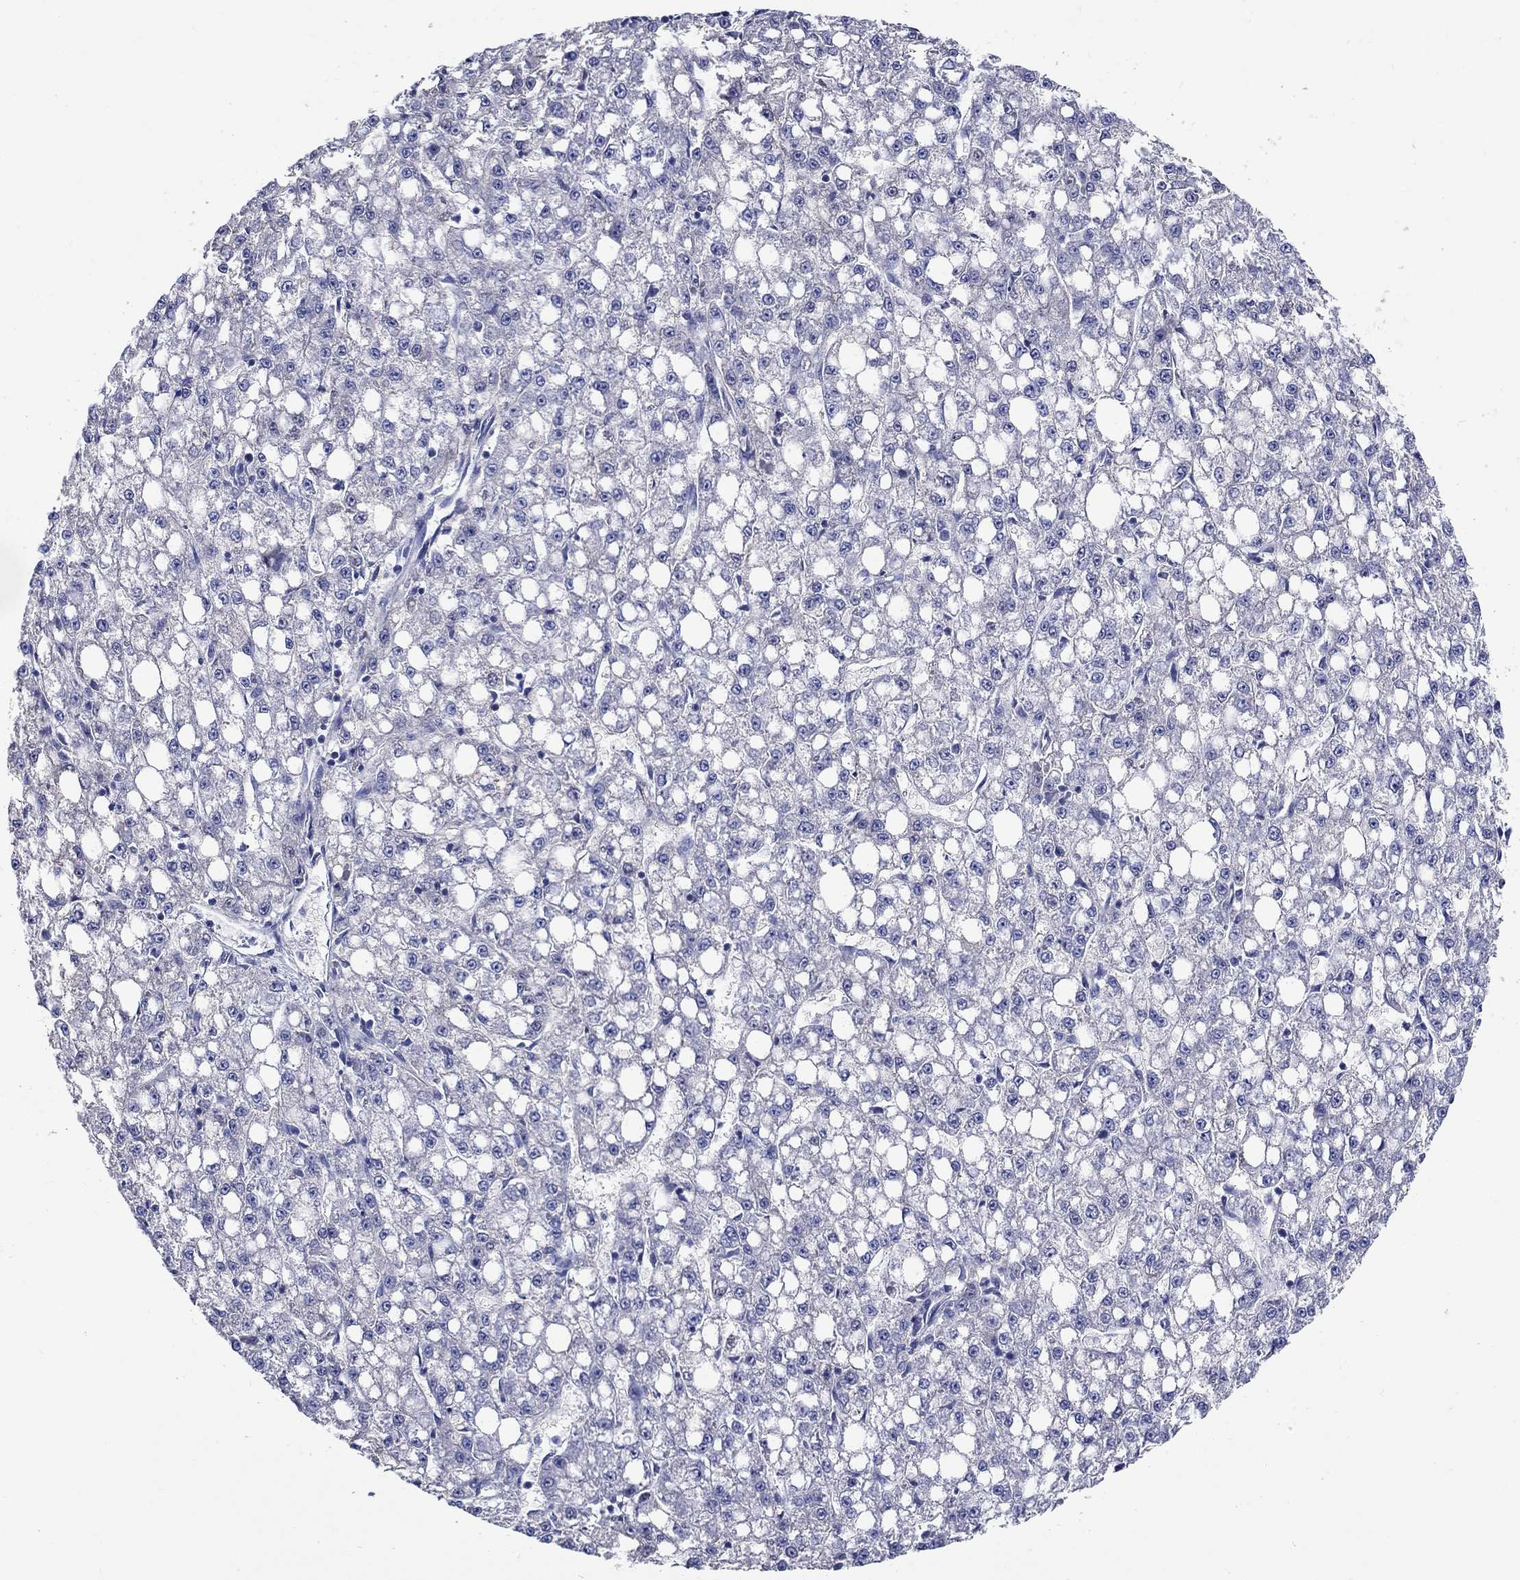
{"staining": {"intensity": "negative", "quantity": "none", "location": "none"}, "tissue": "liver cancer", "cell_type": "Tumor cells", "image_type": "cancer", "snomed": [{"axis": "morphology", "description": "Carcinoma, Hepatocellular, NOS"}, {"axis": "topography", "description": "Liver"}], "caption": "Immunohistochemistry (IHC) micrograph of neoplastic tissue: human liver cancer (hepatocellular carcinoma) stained with DAB displays no significant protein positivity in tumor cells. (DAB IHC visualized using brightfield microscopy, high magnification).", "gene": "SLC30A3", "patient": {"sex": "female", "age": 65}}